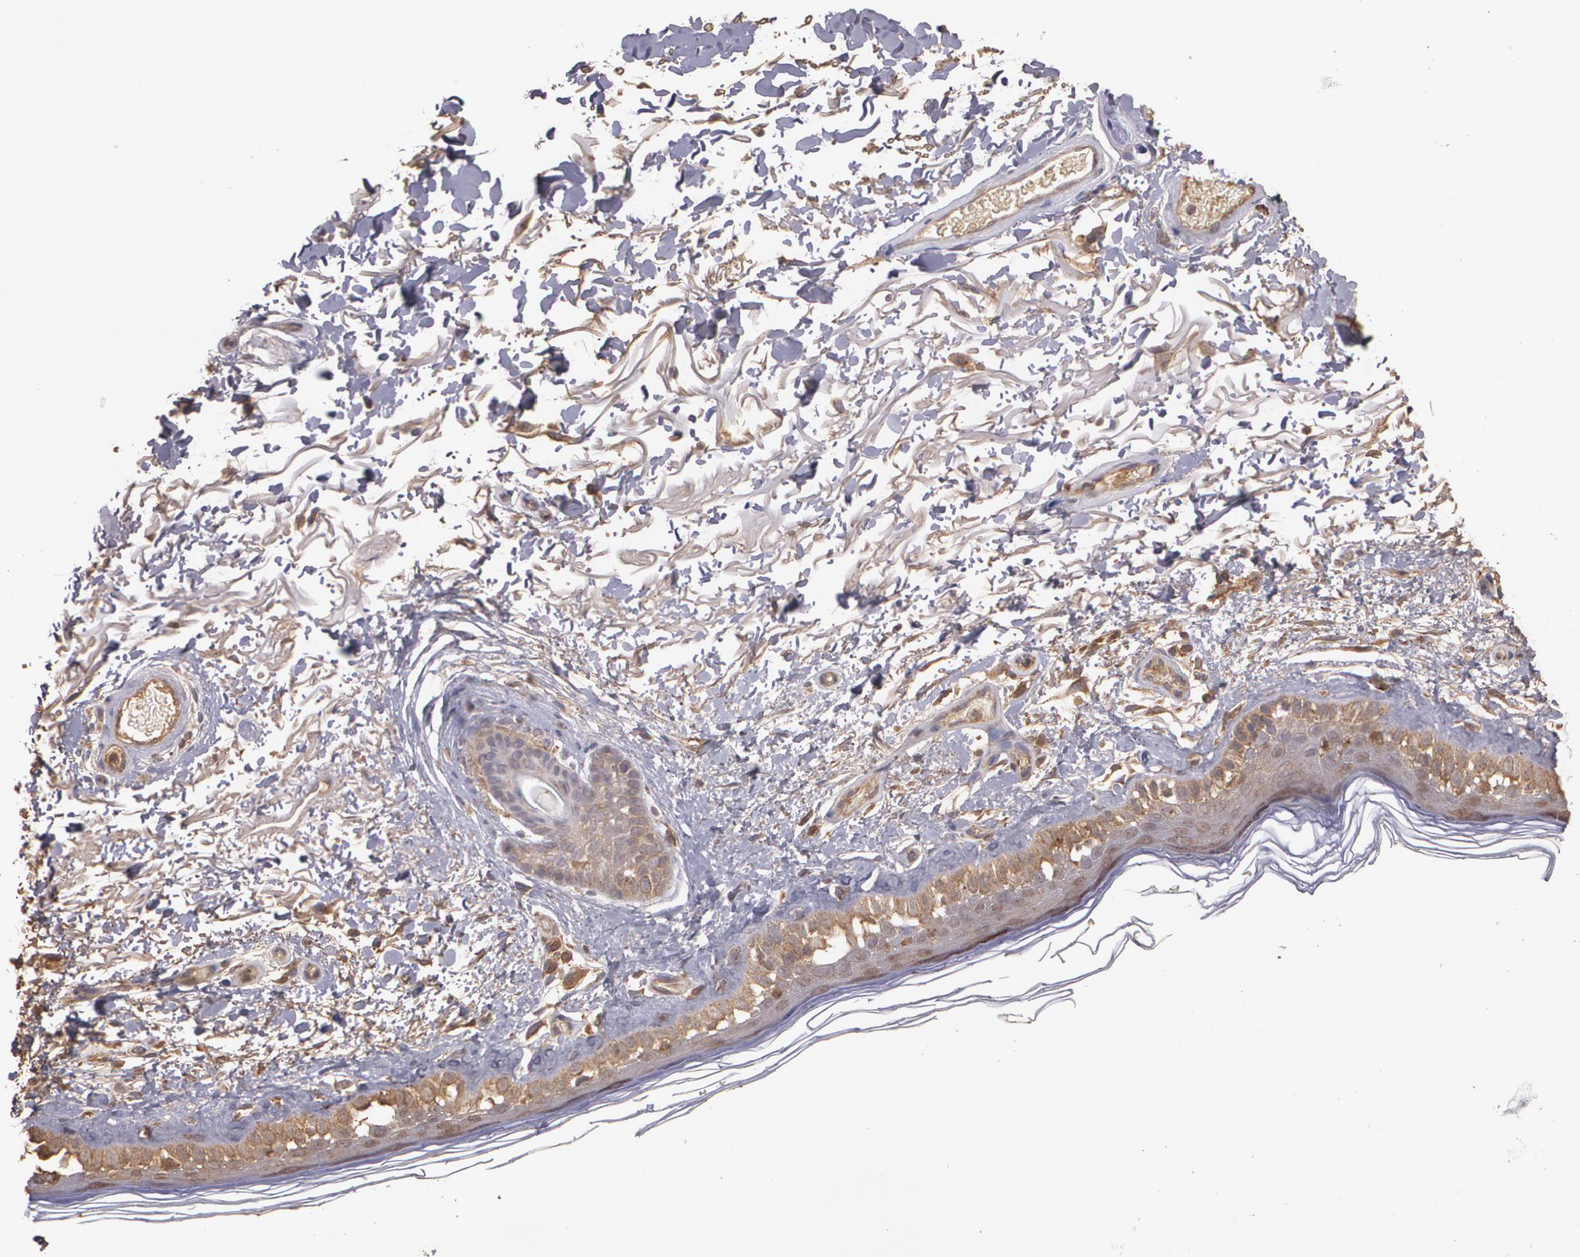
{"staining": {"intensity": "moderate", "quantity": ">75%", "location": "cytoplasmic/membranous"}, "tissue": "skin", "cell_type": "Fibroblasts", "image_type": "normal", "snomed": [{"axis": "morphology", "description": "Normal tissue, NOS"}, {"axis": "topography", "description": "Skin"}], "caption": "Moderate cytoplasmic/membranous staining is seen in about >75% of fibroblasts in normal skin.", "gene": "ECE1", "patient": {"sex": "male", "age": 63}}